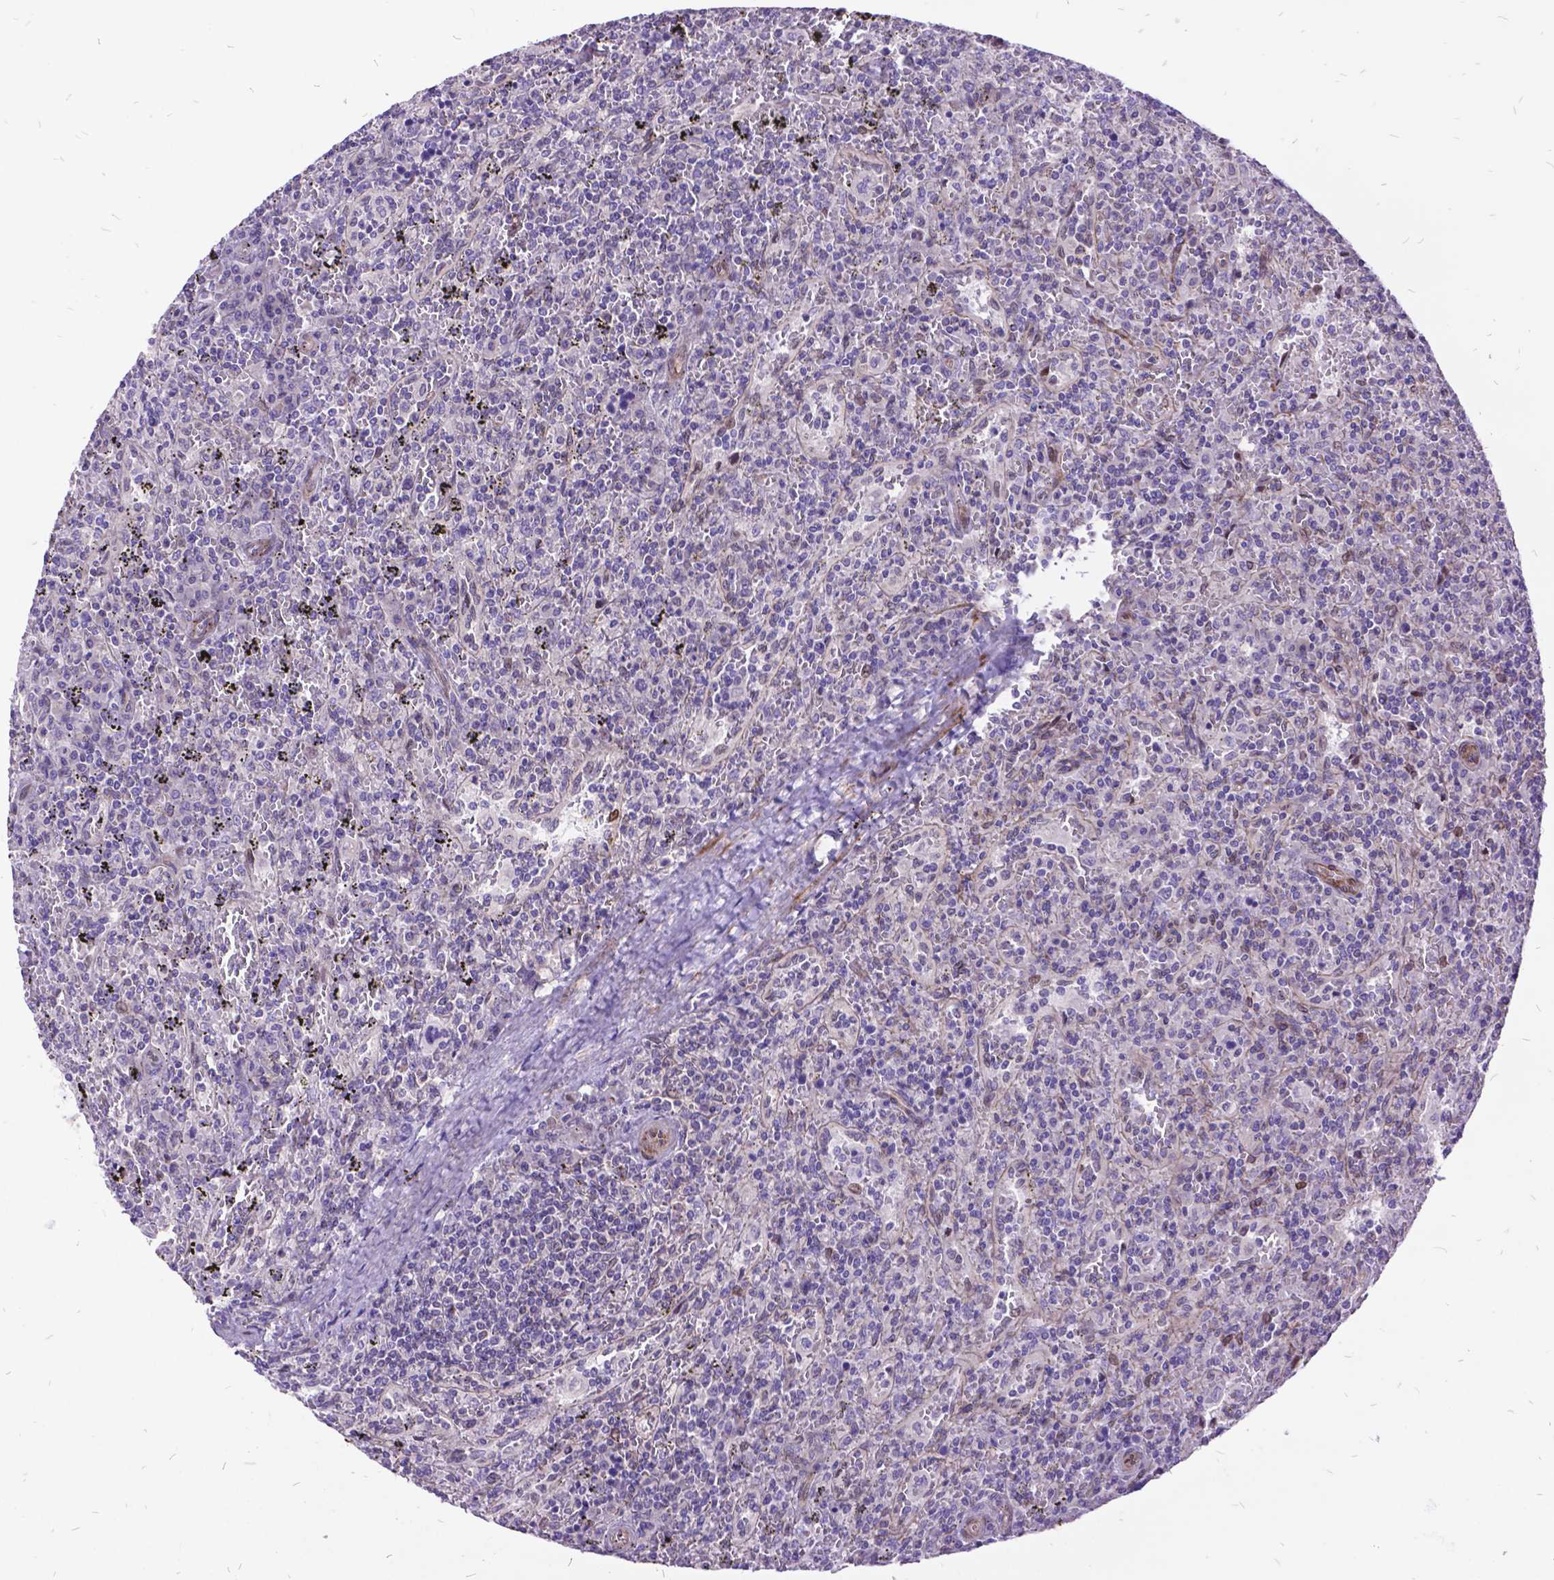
{"staining": {"intensity": "negative", "quantity": "none", "location": "none"}, "tissue": "lymphoma", "cell_type": "Tumor cells", "image_type": "cancer", "snomed": [{"axis": "morphology", "description": "Malignant lymphoma, non-Hodgkin's type, Low grade"}, {"axis": "topography", "description": "Spleen"}], "caption": "Immunohistochemistry photomicrograph of human malignant lymphoma, non-Hodgkin's type (low-grade) stained for a protein (brown), which shows no staining in tumor cells.", "gene": "GRB7", "patient": {"sex": "male", "age": 62}}